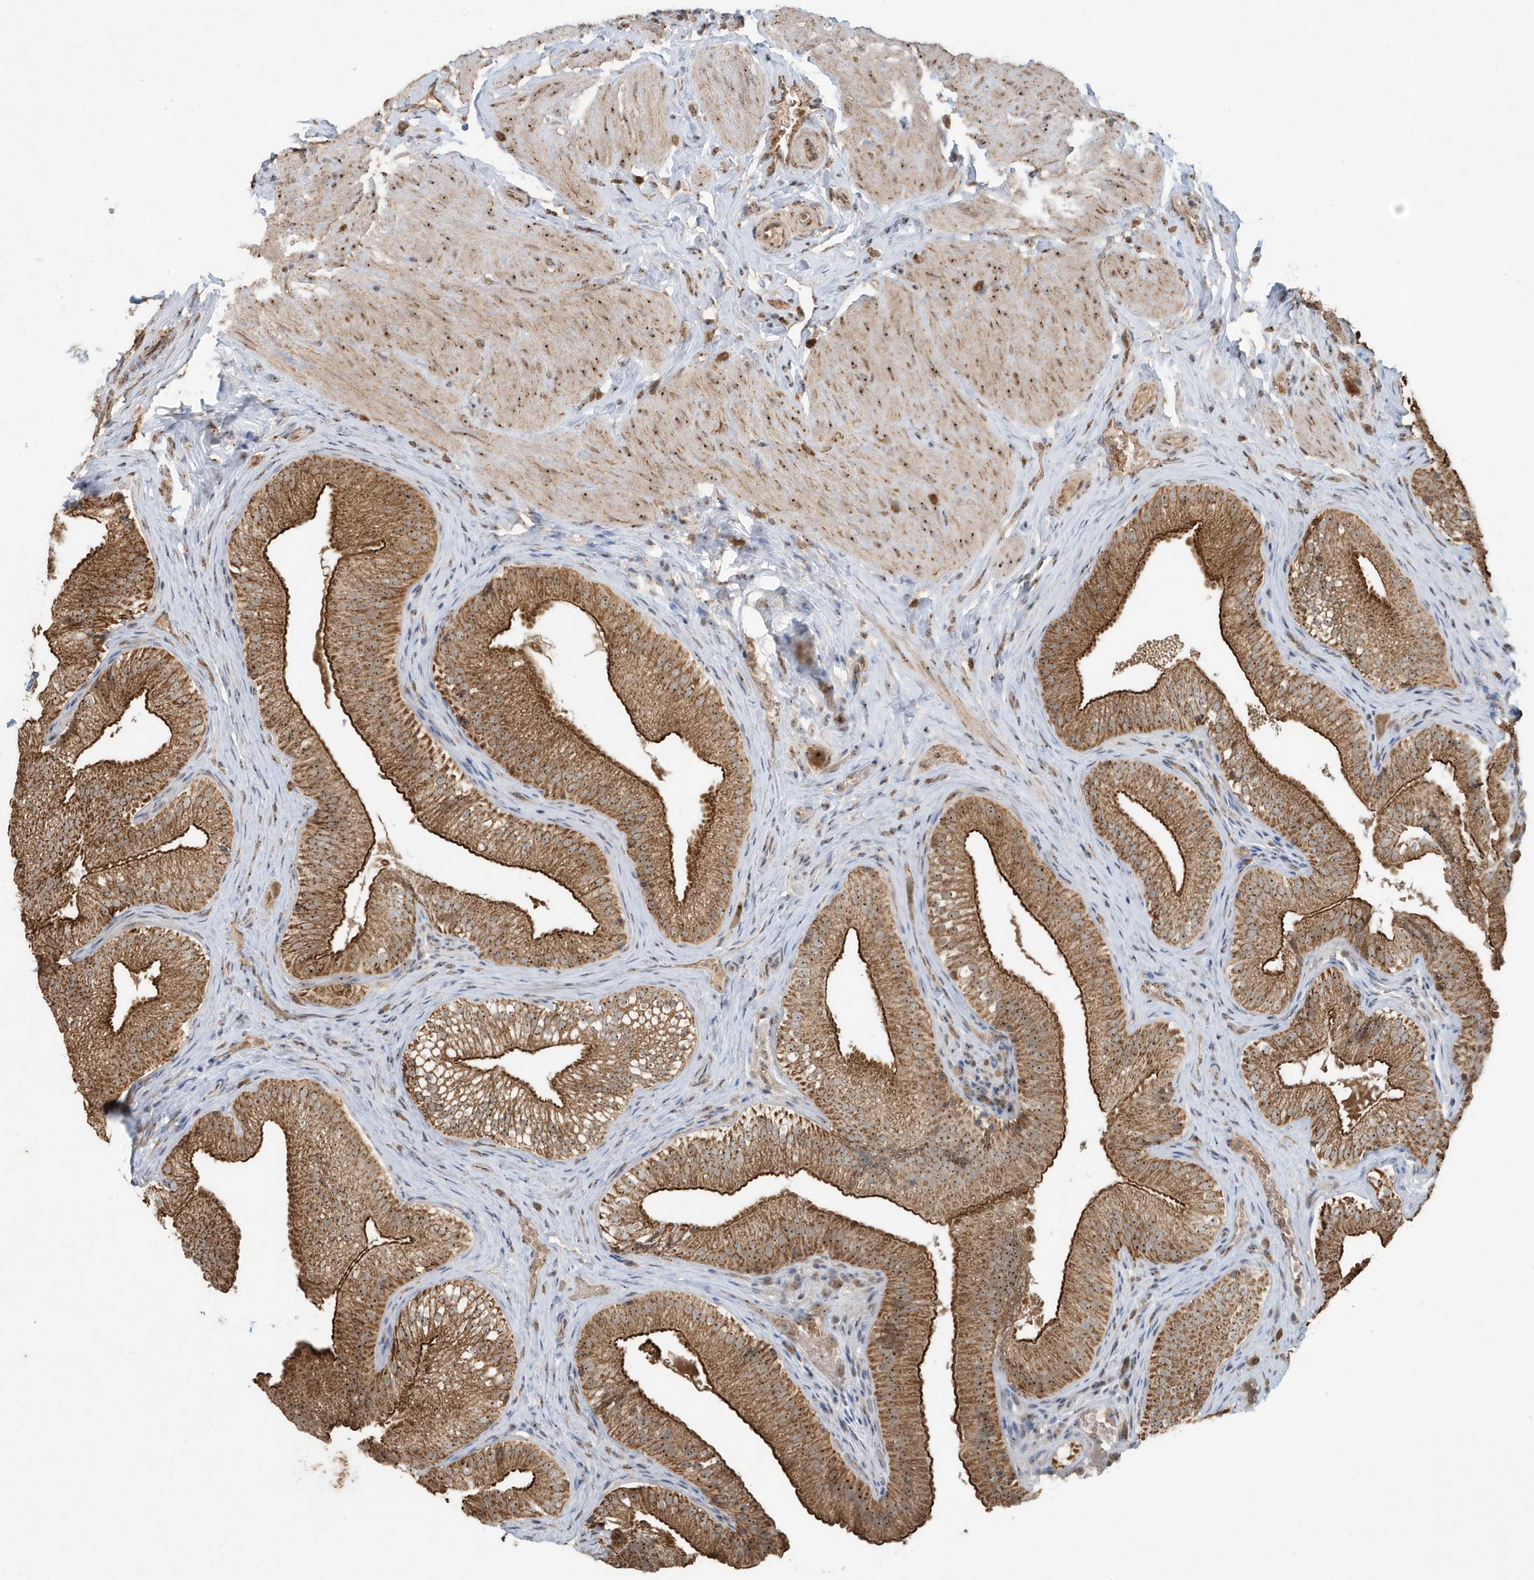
{"staining": {"intensity": "strong", "quantity": ">75%", "location": "cytoplasmic/membranous,nuclear"}, "tissue": "gallbladder", "cell_type": "Glandular cells", "image_type": "normal", "snomed": [{"axis": "morphology", "description": "Normal tissue, NOS"}, {"axis": "topography", "description": "Gallbladder"}], "caption": "Gallbladder was stained to show a protein in brown. There is high levels of strong cytoplasmic/membranous,nuclear positivity in about >75% of glandular cells.", "gene": "ABCB9", "patient": {"sex": "female", "age": 30}}